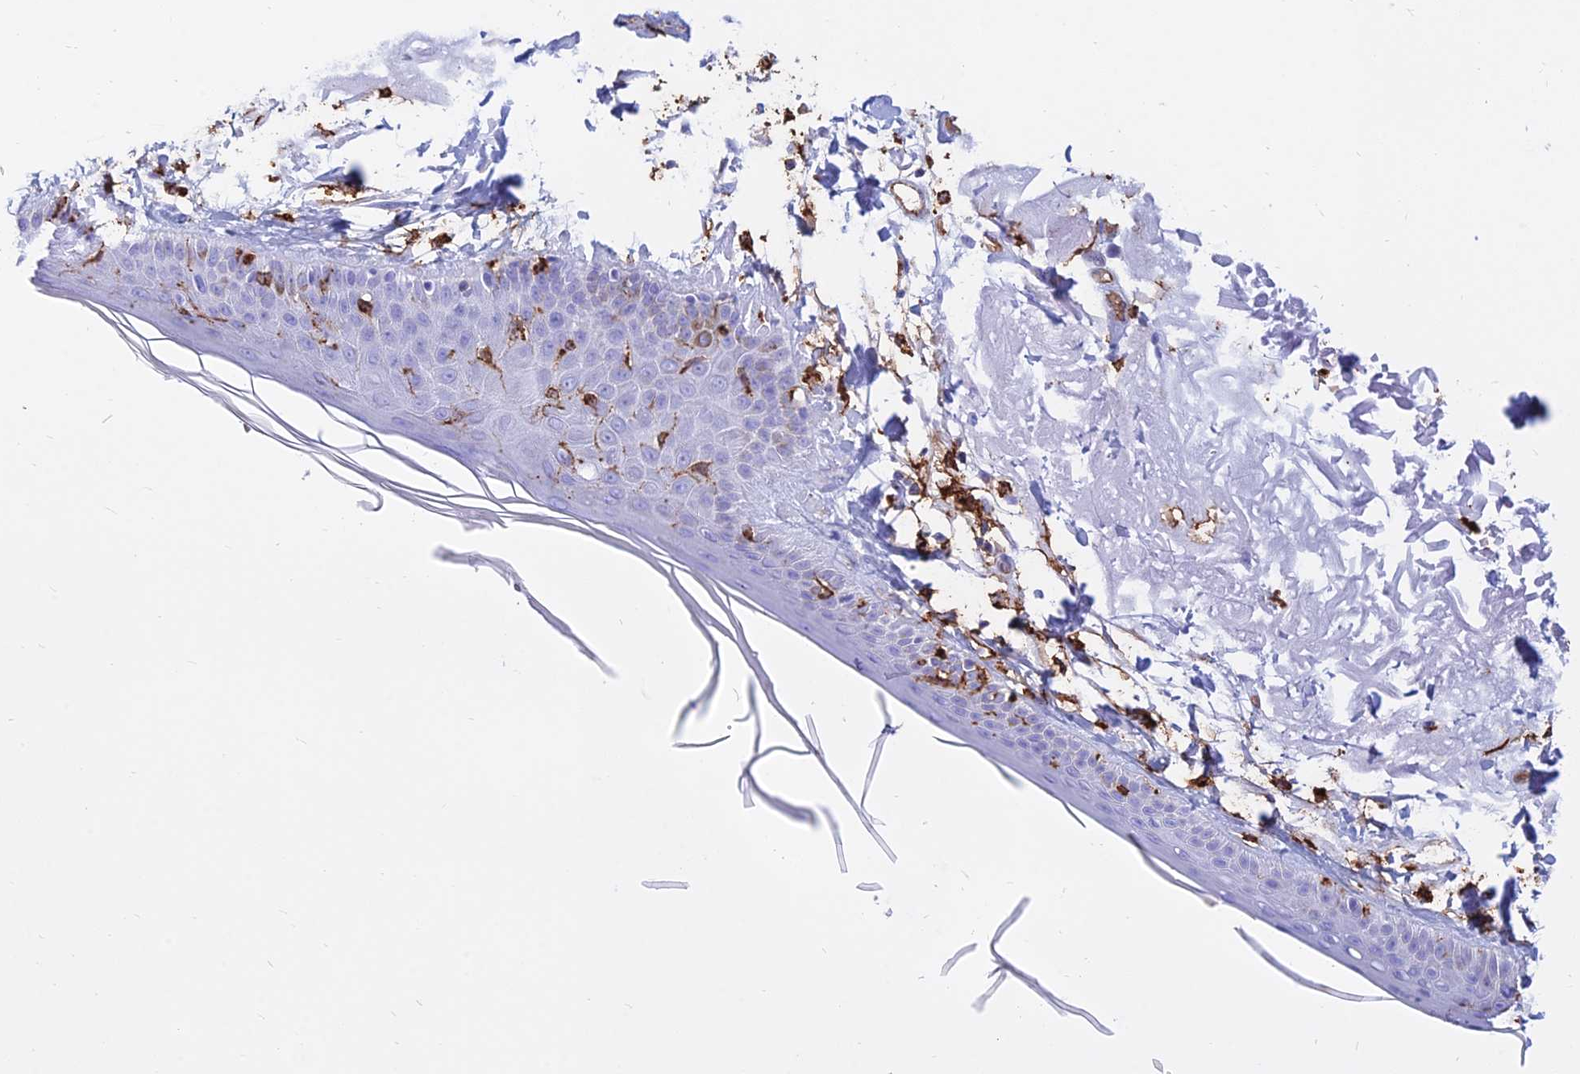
{"staining": {"intensity": "negative", "quantity": "none", "location": "none"}, "tissue": "skin", "cell_type": "Fibroblasts", "image_type": "normal", "snomed": [{"axis": "morphology", "description": "Normal tissue, NOS"}, {"axis": "topography", "description": "Skin"}, {"axis": "topography", "description": "Skeletal muscle"}], "caption": "This is an IHC micrograph of normal human skin. There is no expression in fibroblasts.", "gene": "HLA", "patient": {"sex": "male", "age": 83}}